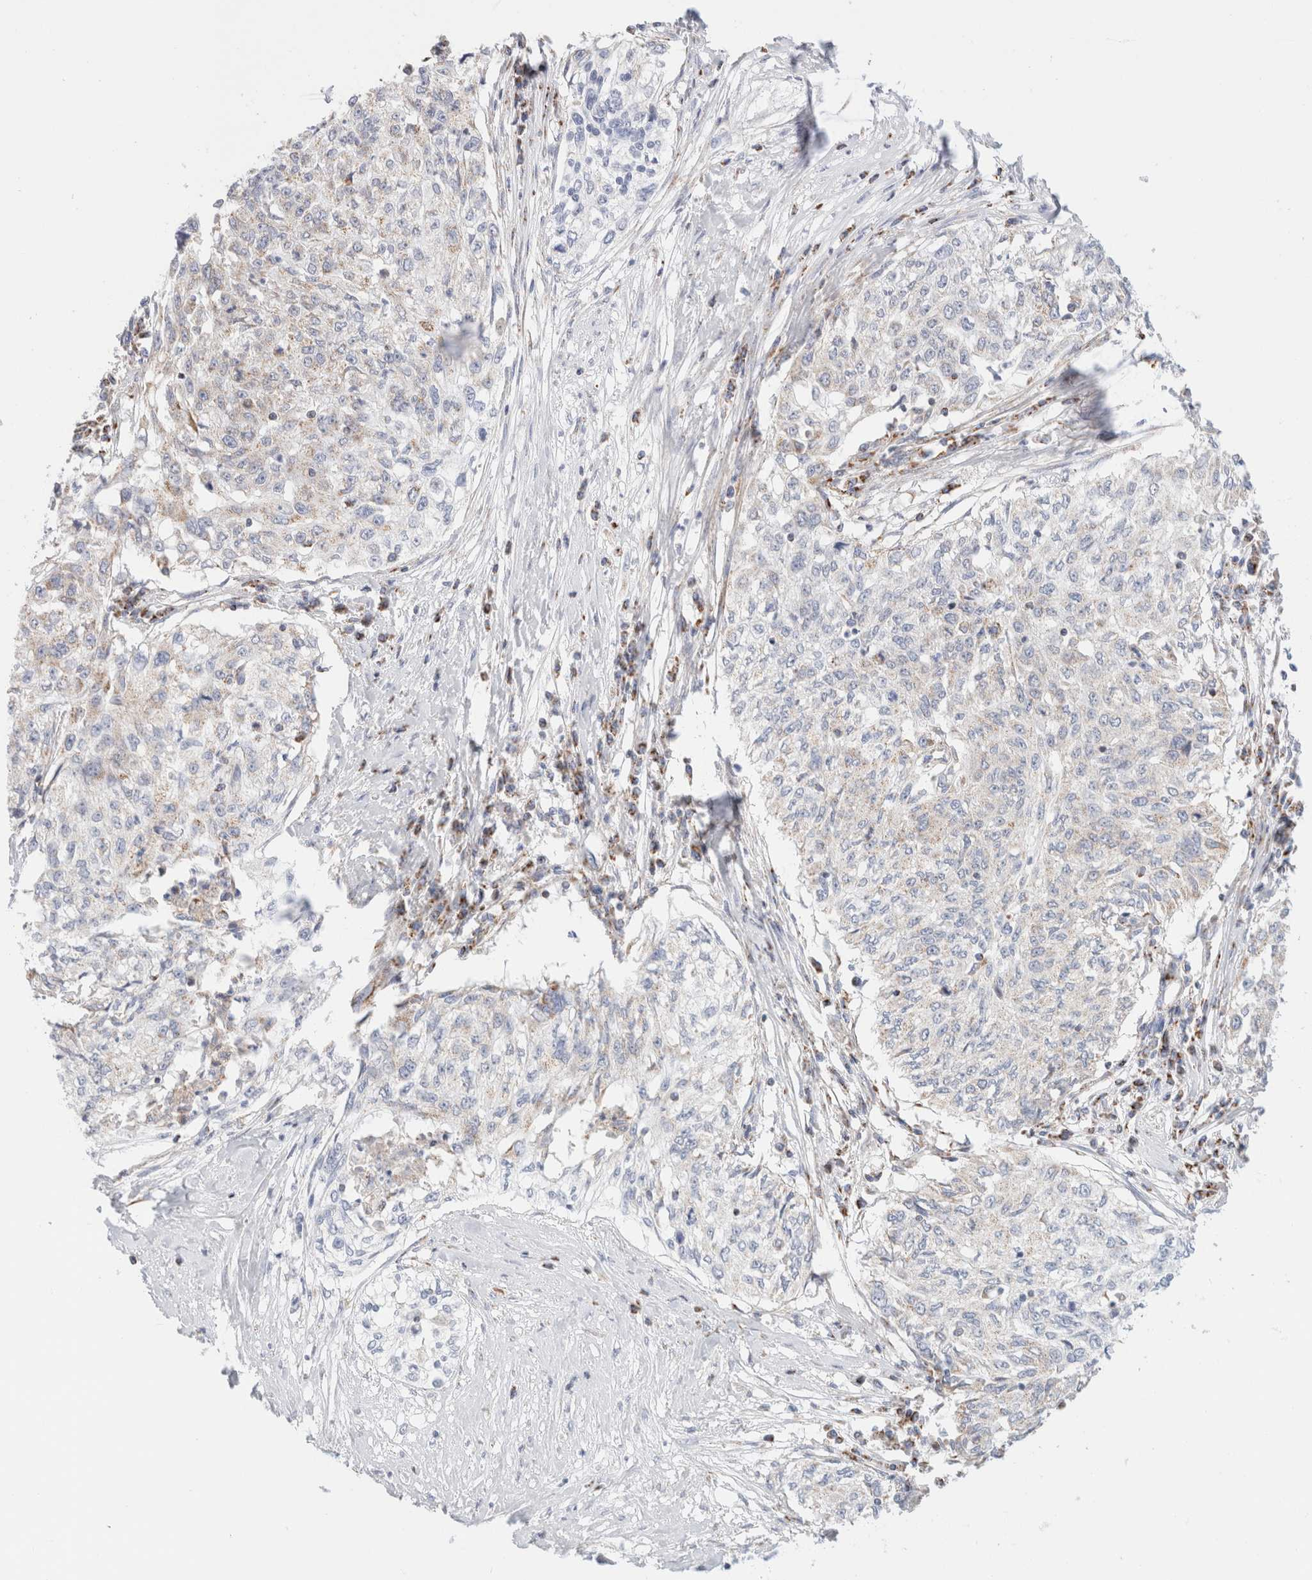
{"staining": {"intensity": "negative", "quantity": "none", "location": "none"}, "tissue": "cervical cancer", "cell_type": "Tumor cells", "image_type": "cancer", "snomed": [{"axis": "morphology", "description": "Squamous cell carcinoma, NOS"}, {"axis": "topography", "description": "Cervix"}], "caption": "This image is of cervical cancer stained with immunohistochemistry (IHC) to label a protein in brown with the nuclei are counter-stained blue. There is no positivity in tumor cells.", "gene": "ATP6V1C1", "patient": {"sex": "female", "age": 57}}